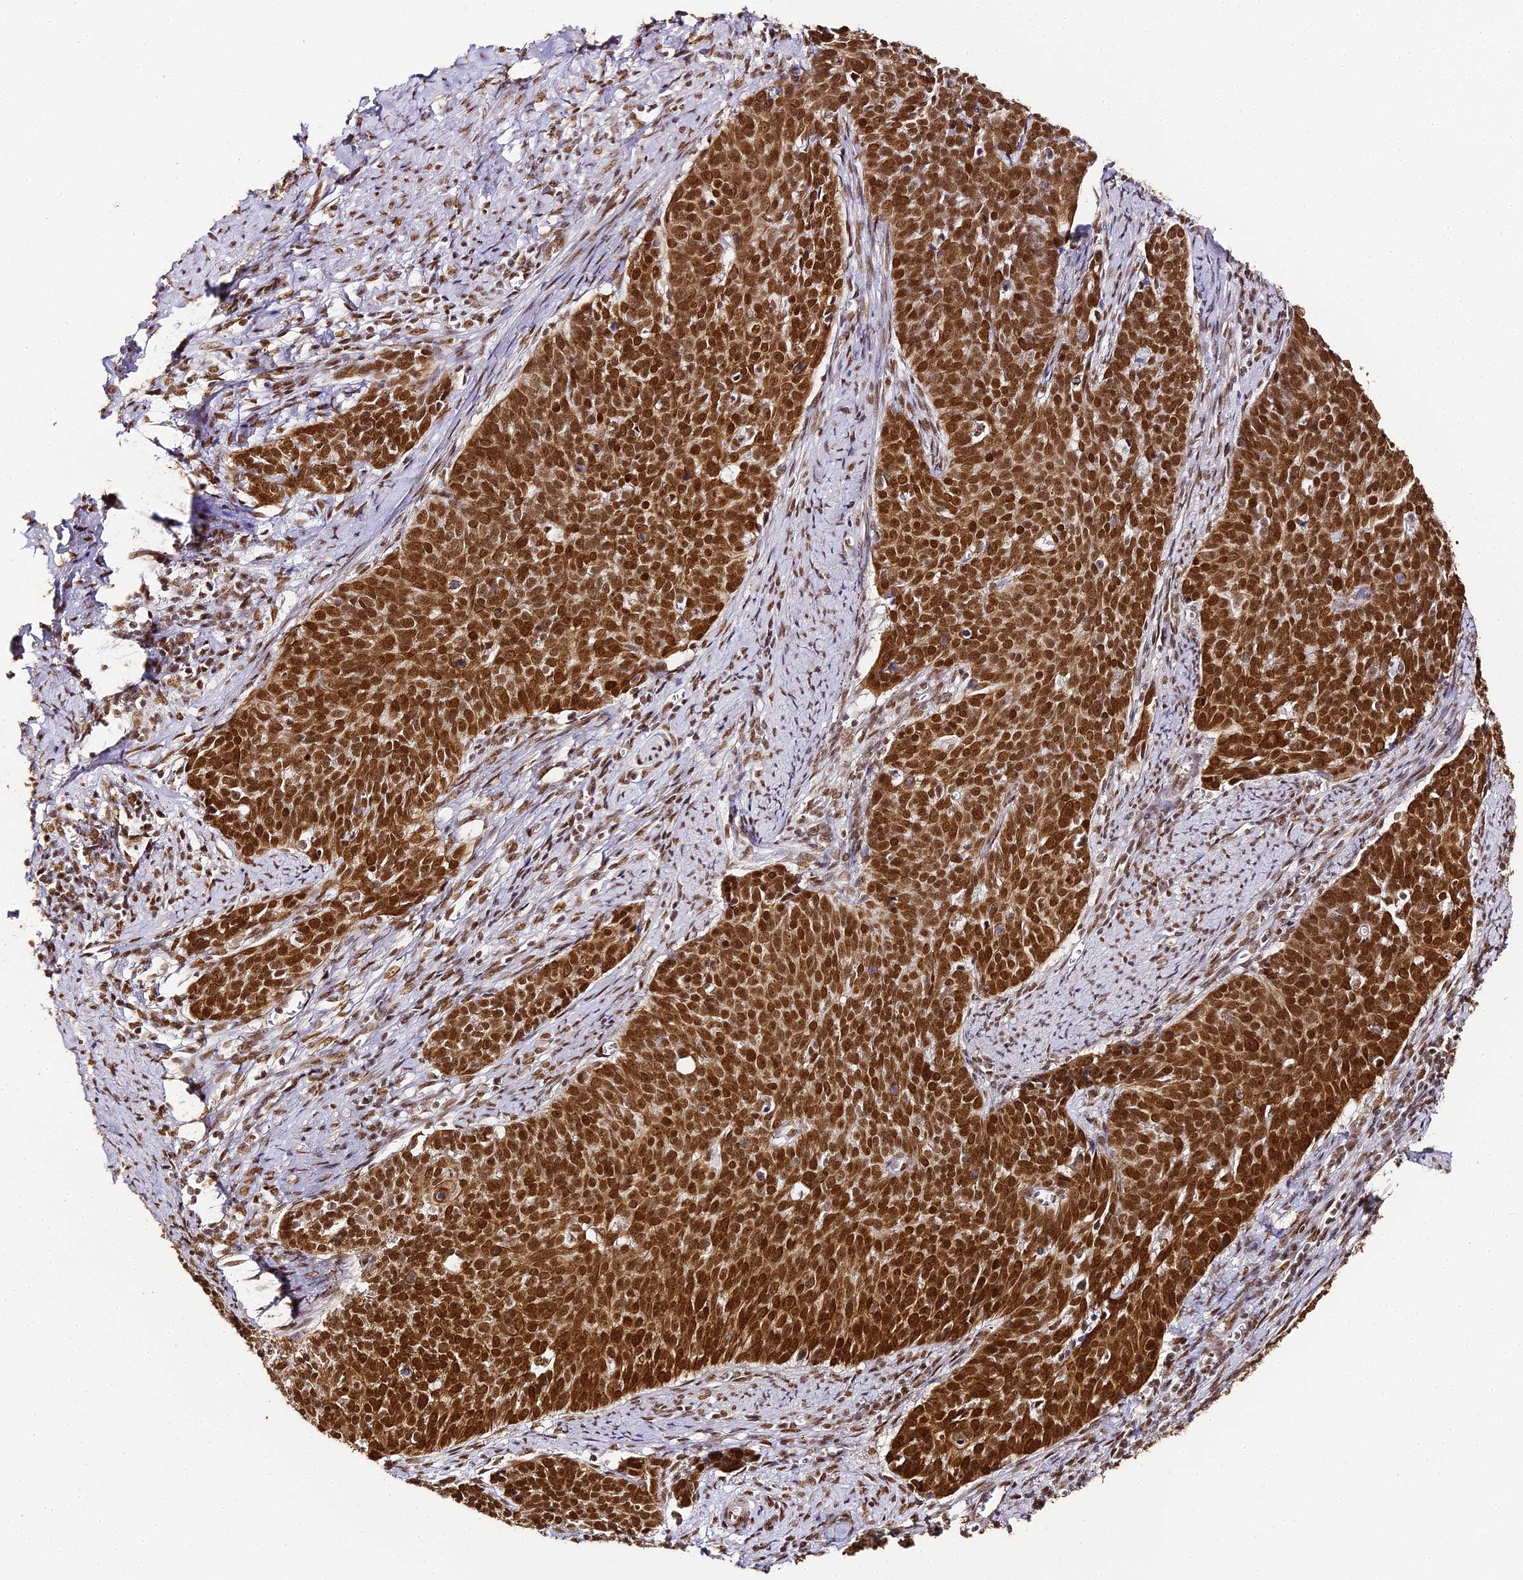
{"staining": {"intensity": "strong", "quantity": ">75%", "location": "nuclear"}, "tissue": "cervical cancer", "cell_type": "Tumor cells", "image_type": "cancer", "snomed": [{"axis": "morphology", "description": "Squamous cell carcinoma, NOS"}, {"axis": "topography", "description": "Cervix"}], "caption": "This image shows IHC staining of human cervical squamous cell carcinoma, with high strong nuclear positivity in about >75% of tumor cells.", "gene": "HNRNPA1", "patient": {"sex": "female", "age": 39}}